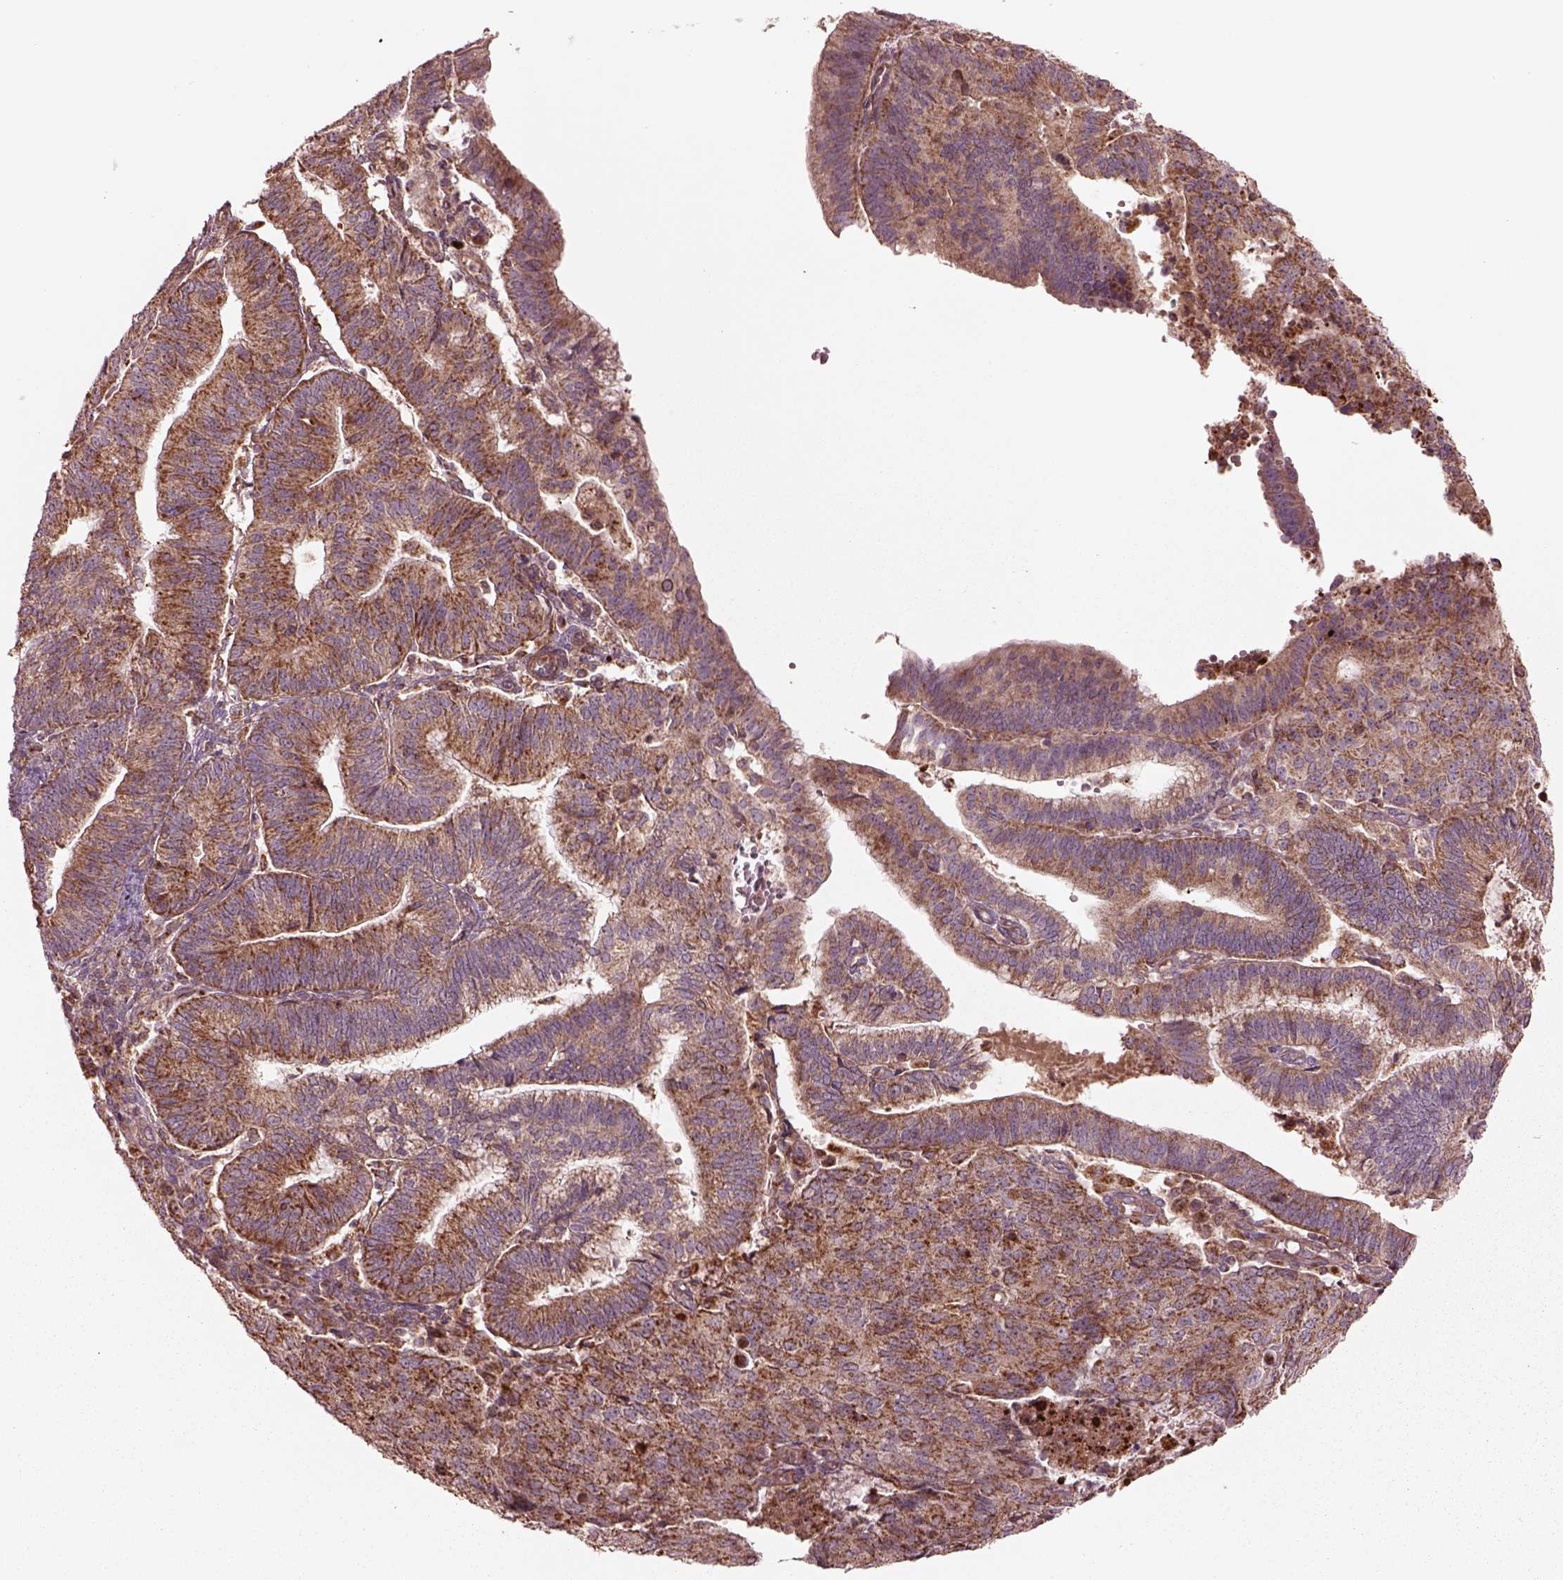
{"staining": {"intensity": "moderate", "quantity": ">75%", "location": "cytoplasmic/membranous"}, "tissue": "endometrial cancer", "cell_type": "Tumor cells", "image_type": "cancer", "snomed": [{"axis": "morphology", "description": "Adenocarcinoma, NOS"}, {"axis": "topography", "description": "Endometrium"}], "caption": "This photomicrograph exhibits immunohistochemistry (IHC) staining of human endometrial adenocarcinoma, with medium moderate cytoplasmic/membranous positivity in about >75% of tumor cells.", "gene": "SLC25A5", "patient": {"sex": "female", "age": 82}}